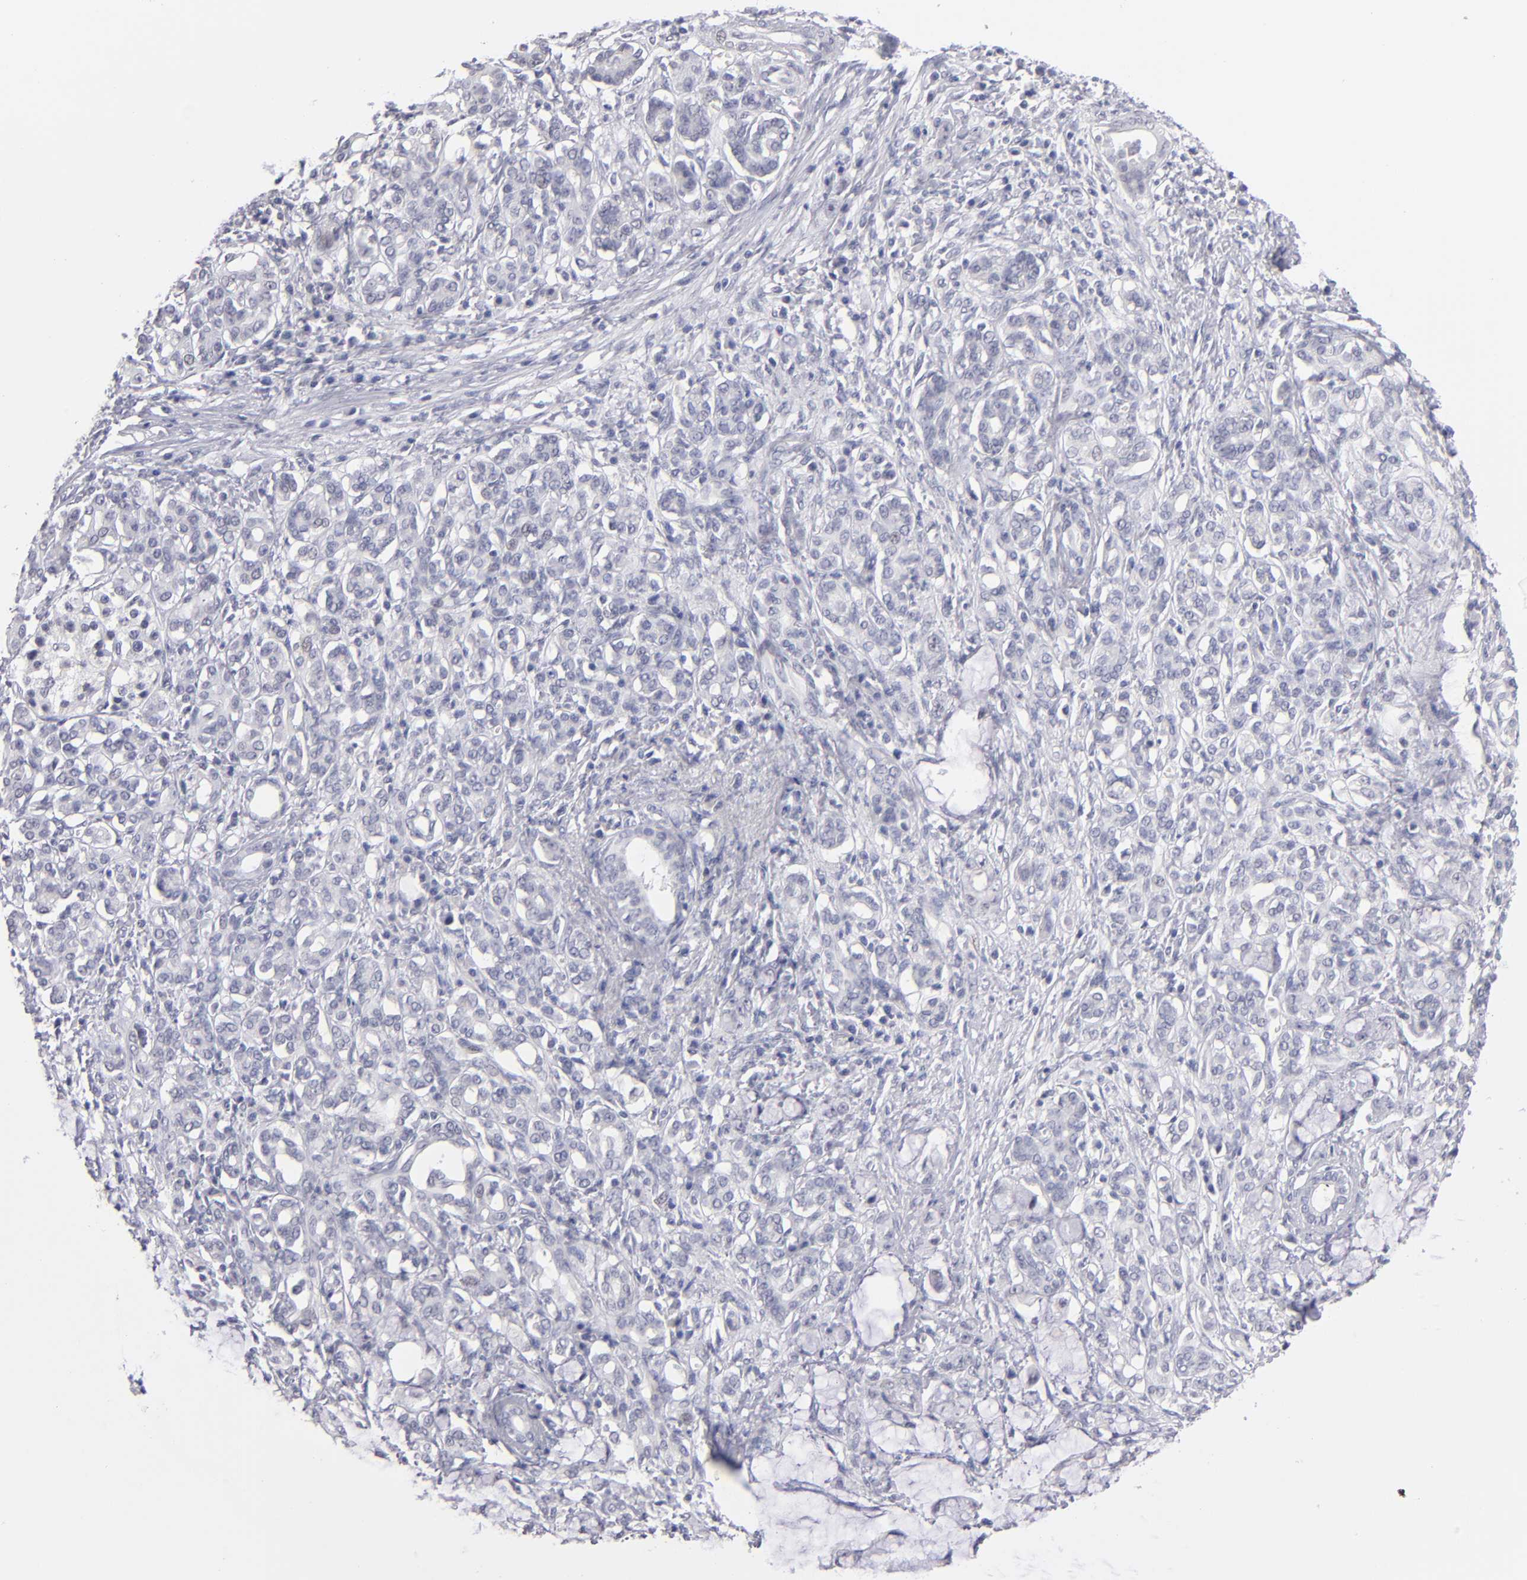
{"staining": {"intensity": "negative", "quantity": "none", "location": "none"}, "tissue": "pancreatic cancer", "cell_type": "Tumor cells", "image_type": "cancer", "snomed": [{"axis": "morphology", "description": "Adenocarcinoma, NOS"}, {"axis": "topography", "description": "Pancreas"}], "caption": "Tumor cells show no significant protein positivity in adenocarcinoma (pancreatic).", "gene": "TEX11", "patient": {"sex": "female", "age": 73}}